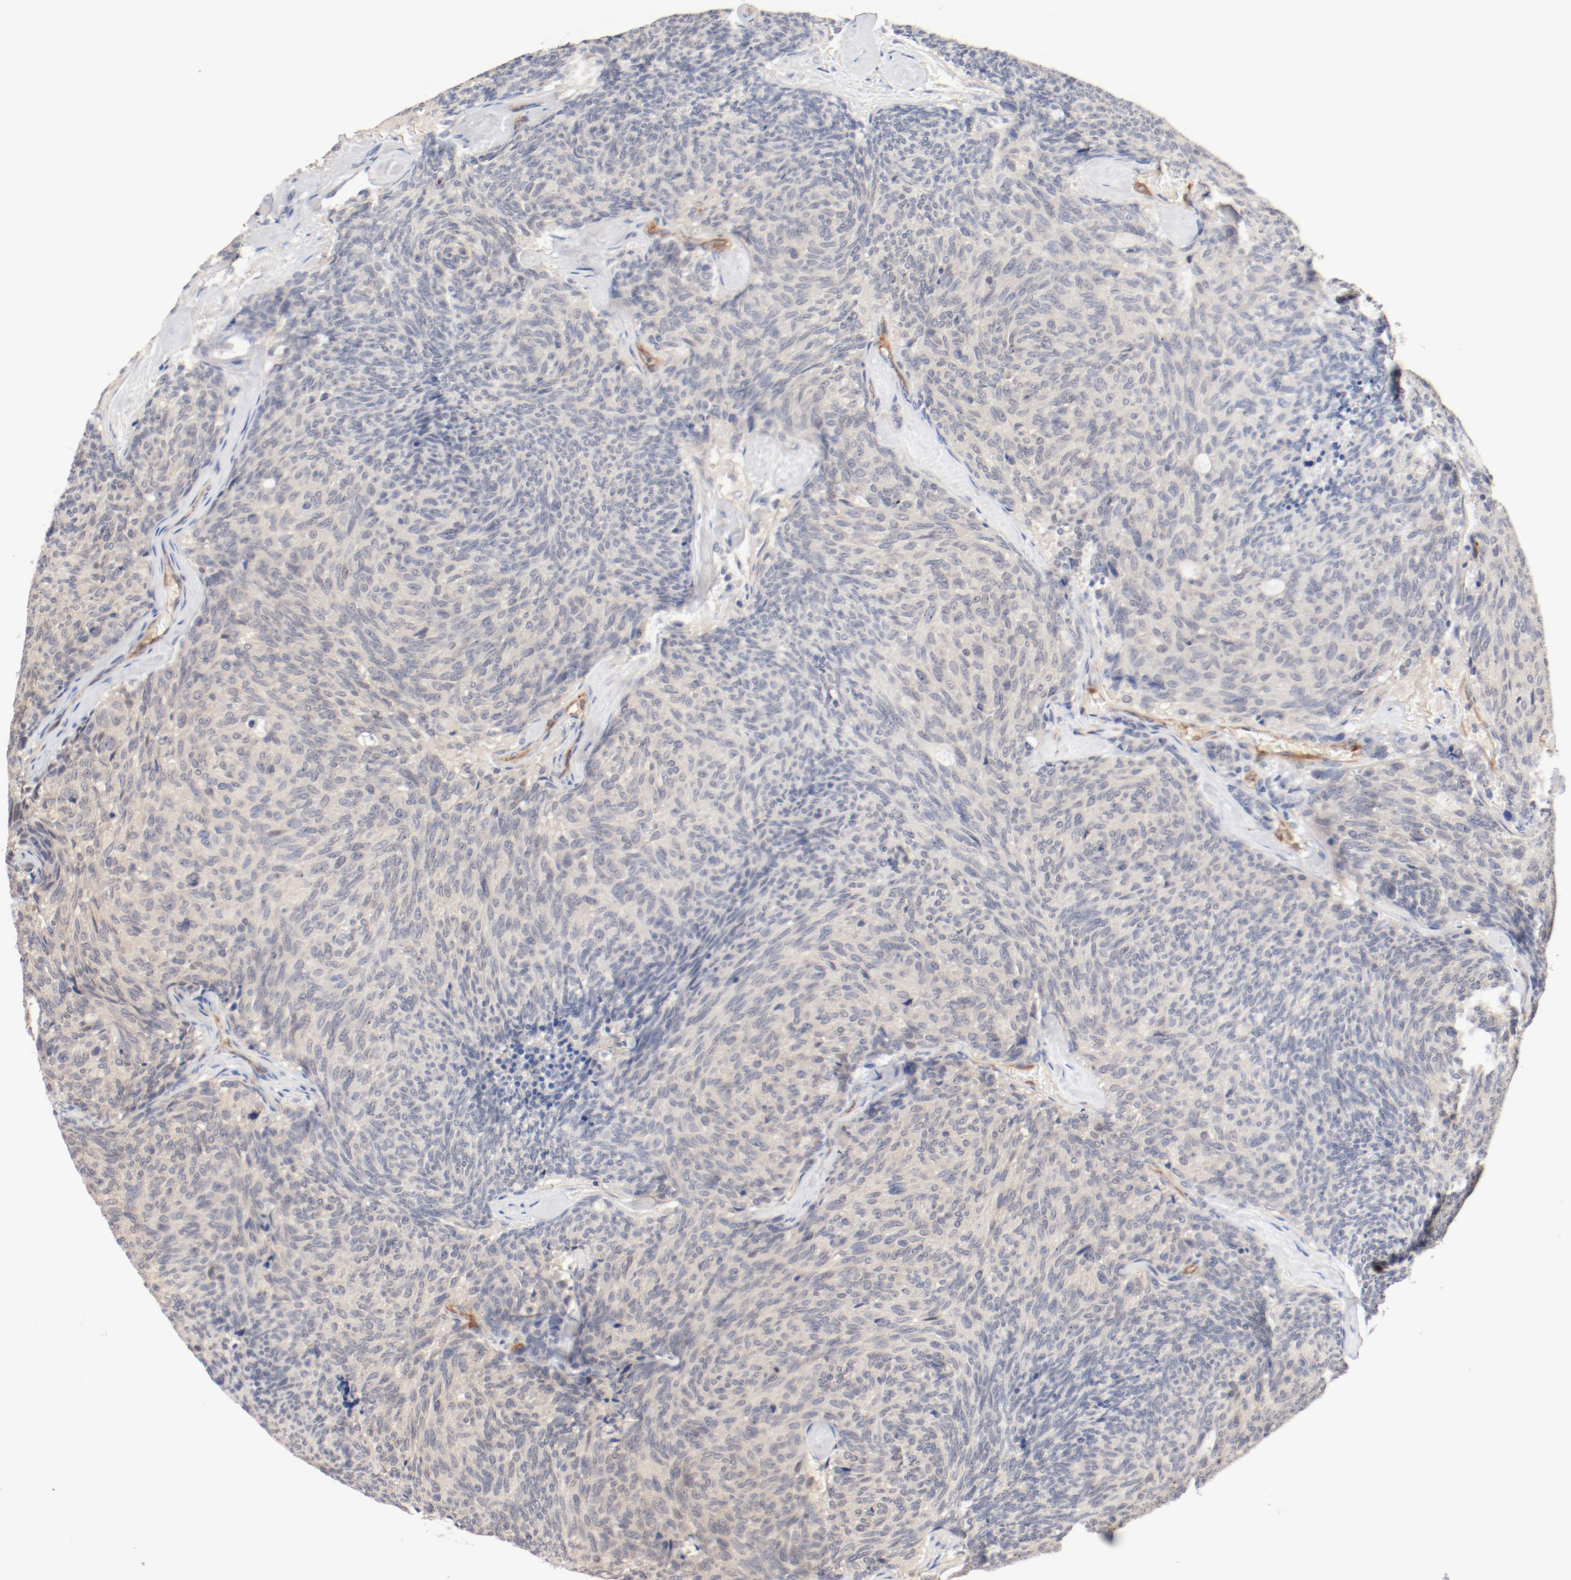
{"staining": {"intensity": "negative", "quantity": "none", "location": "none"}, "tissue": "carcinoid", "cell_type": "Tumor cells", "image_type": "cancer", "snomed": [{"axis": "morphology", "description": "Carcinoid, malignant, NOS"}, {"axis": "topography", "description": "Pancreas"}], "caption": "Tumor cells are negative for brown protein staining in malignant carcinoid.", "gene": "UBE2J1", "patient": {"sex": "female", "age": 54}}